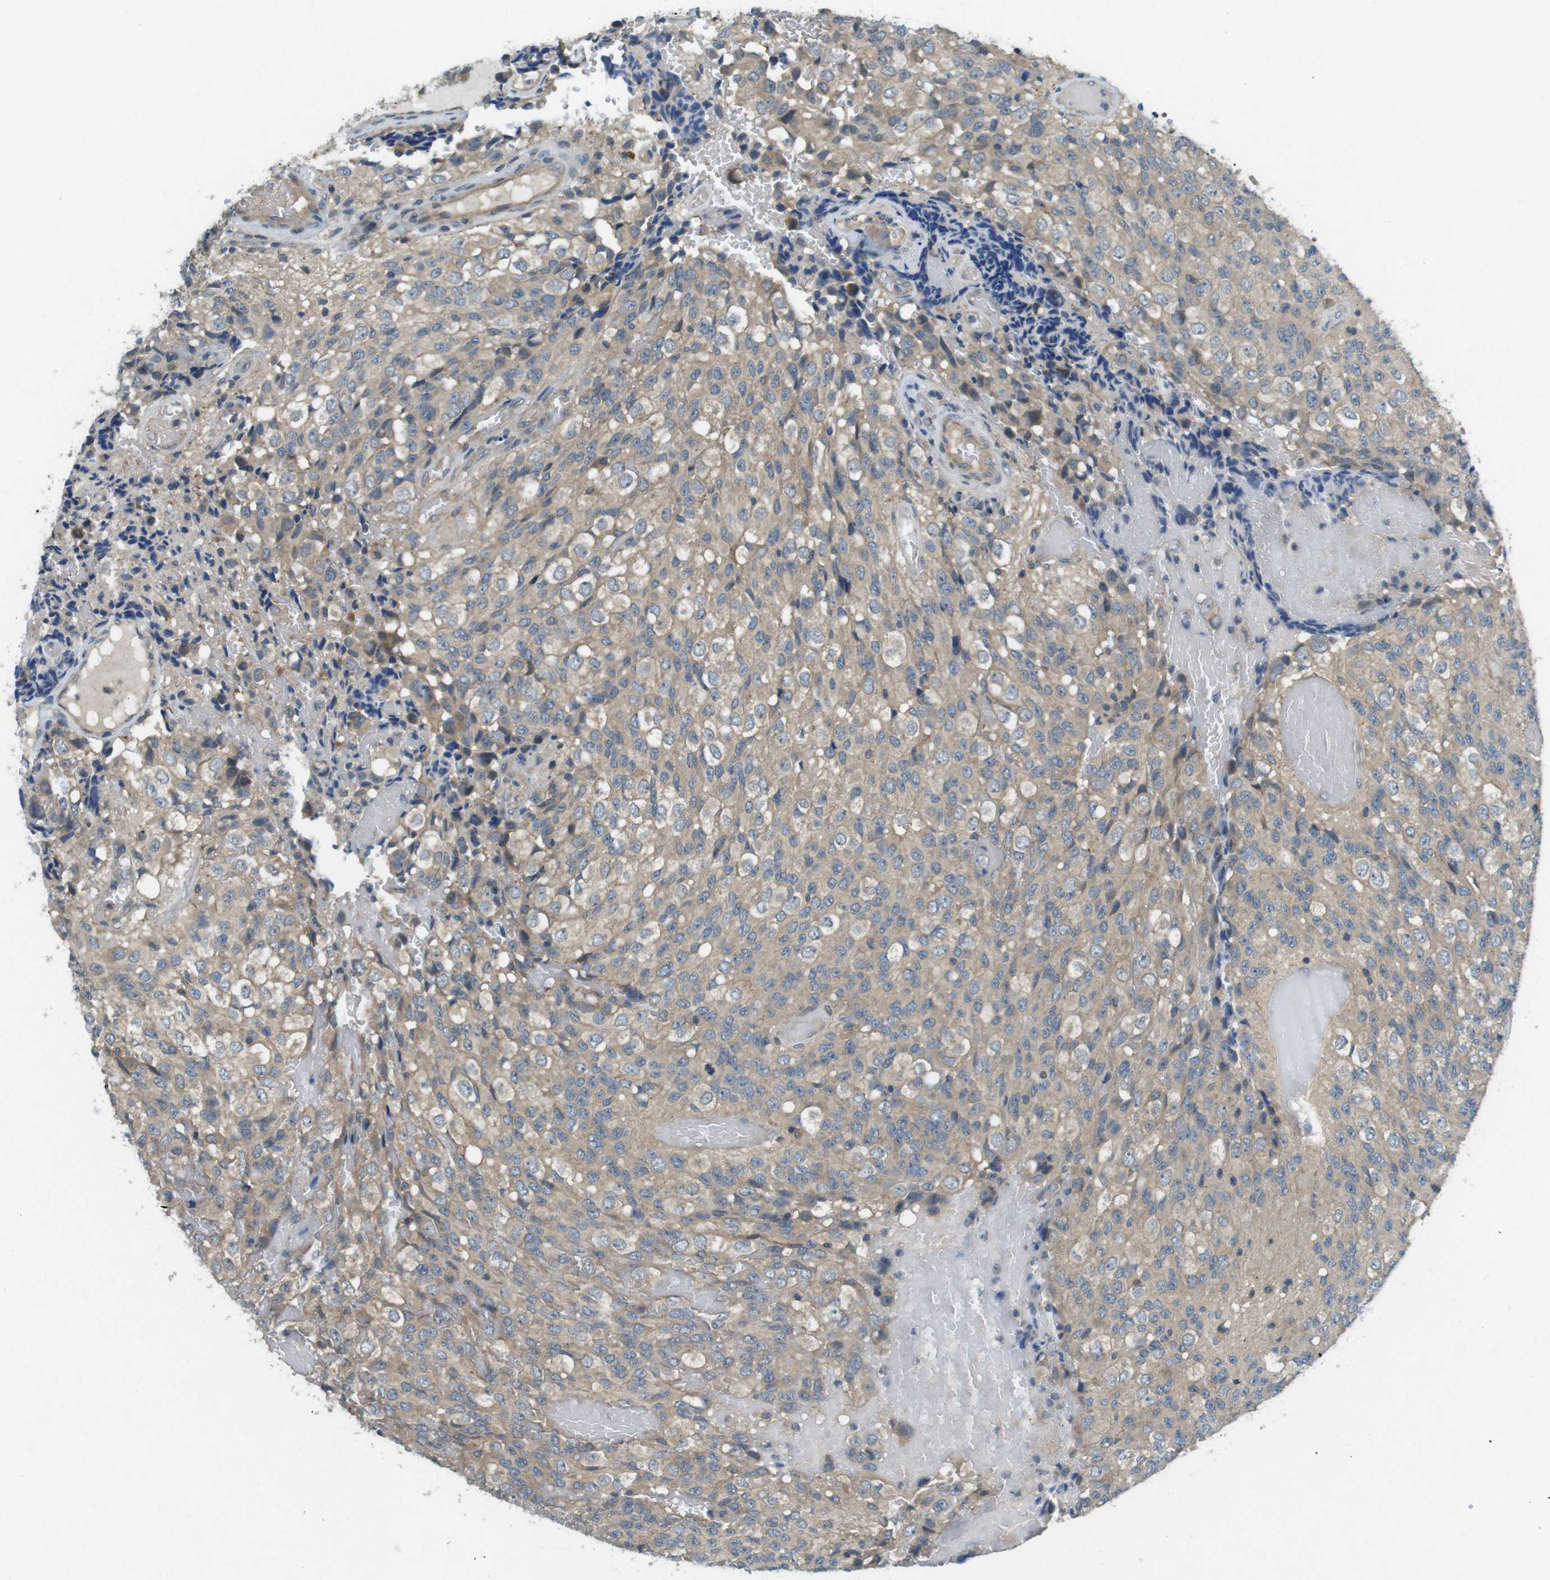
{"staining": {"intensity": "weak", "quantity": "25%-75%", "location": "cytoplasmic/membranous"}, "tissue": "glioma", "cell_type": "Tumor cells", "image_type": "cancer", "snomed": [{"axis": "morphology", "description": "Glioma, malignant, High grade"}, {"axis": "topography", "description": "Brain"}], "caption": "The photomicrograph shows immunohistochemical staining of glioma. There is weak cytoplasmic/membranous expression is present in about 25%-75% of tumor cells.", "gene": "SUGT1", "patient": {"sex": "male", "age": 32}}